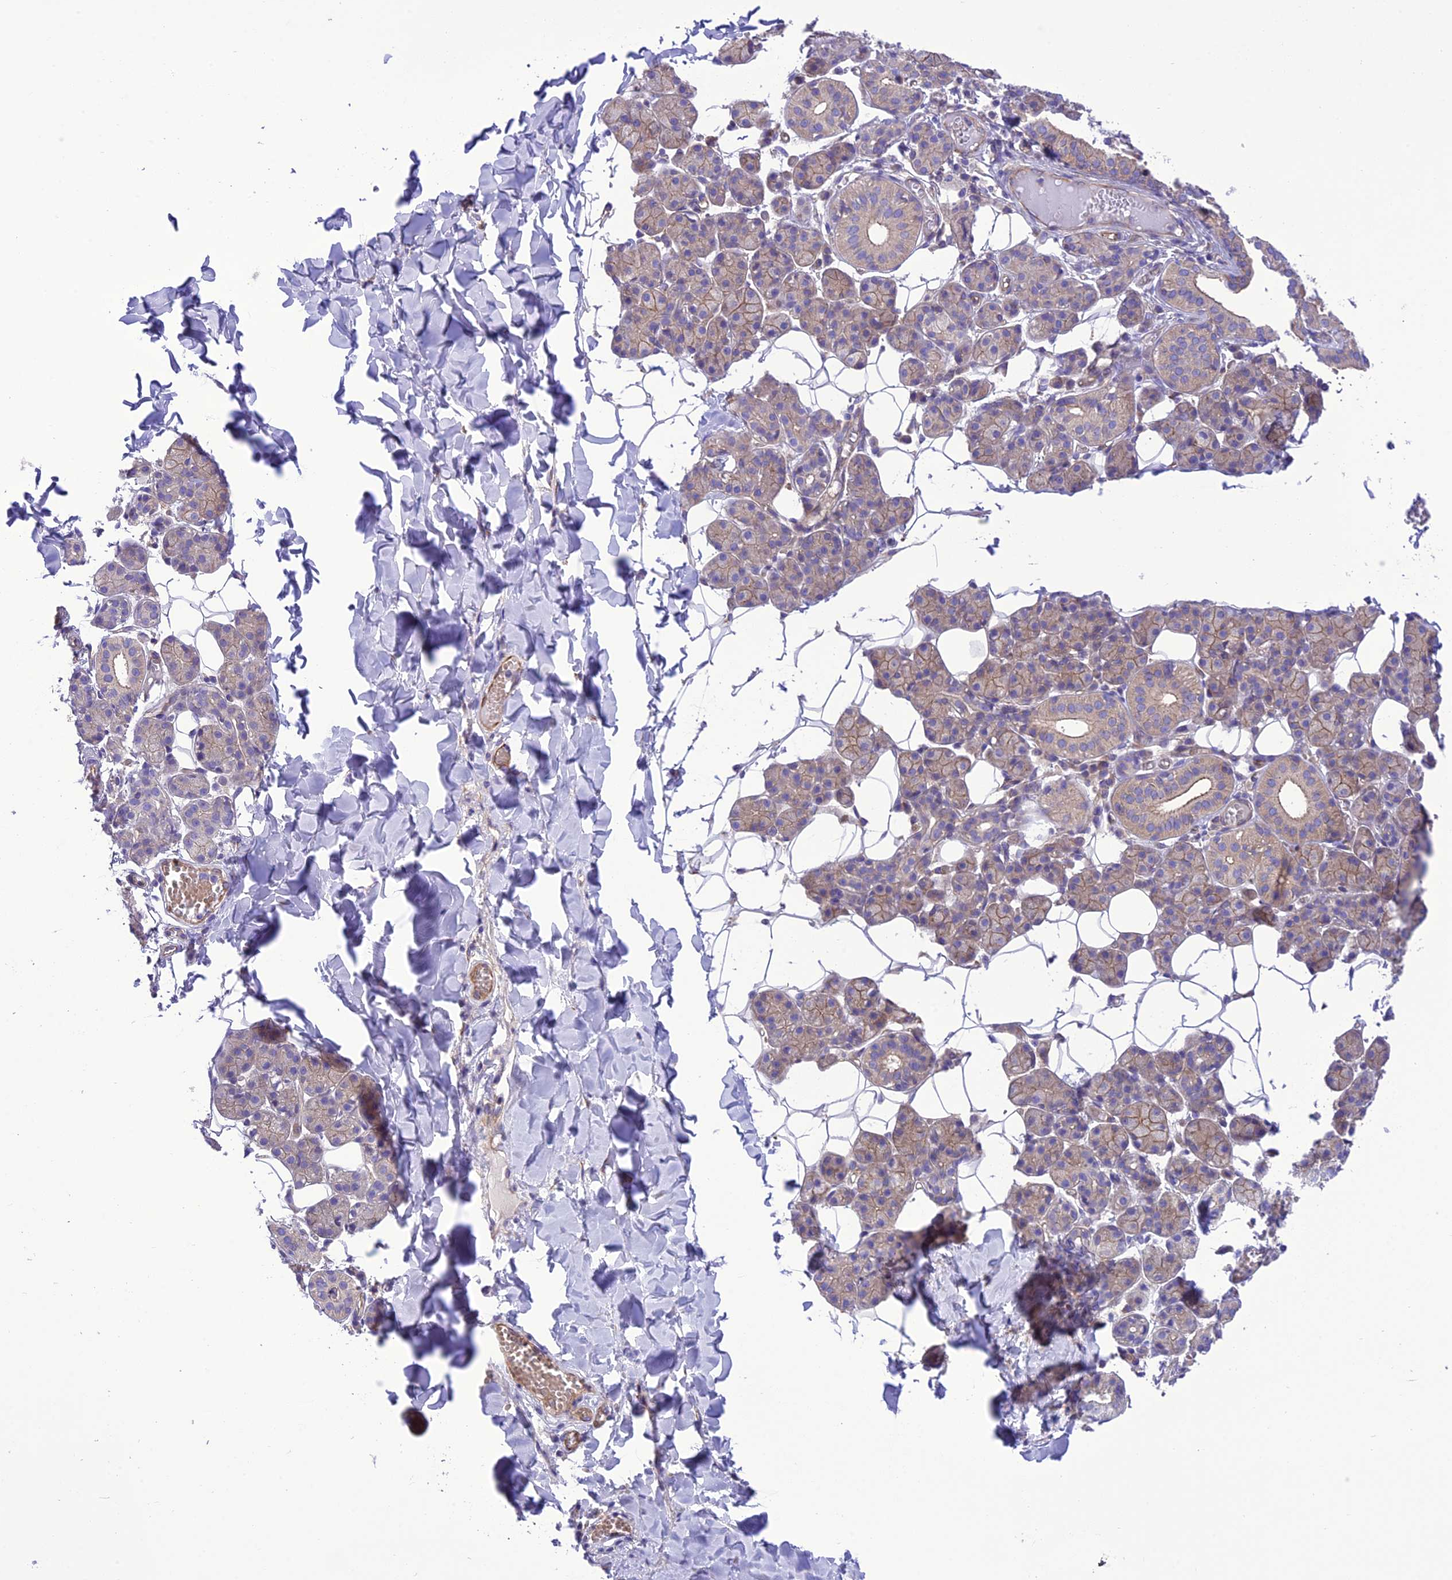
{"staining": {"intensity": "weak", "quantity": "25%-75%", "location": "cytoplasmic/membranous"}, "tissue": "salivary gland", "cell_type": "Glandular cells", "image_type": "normal", "snomed": [{"axis": "morphology", "description": "Normal tissue, NOS"}, {"axis": "topography", "description": "Salivary gland"}], "caption": "Protein staining reveals weak cytoplasmic/membranous expression in approximately 25%-75% of glandular cells in unremarkable salivary gland.", "gene": "PPFIA3", "patient": {"sex": "female", "age": 33}}